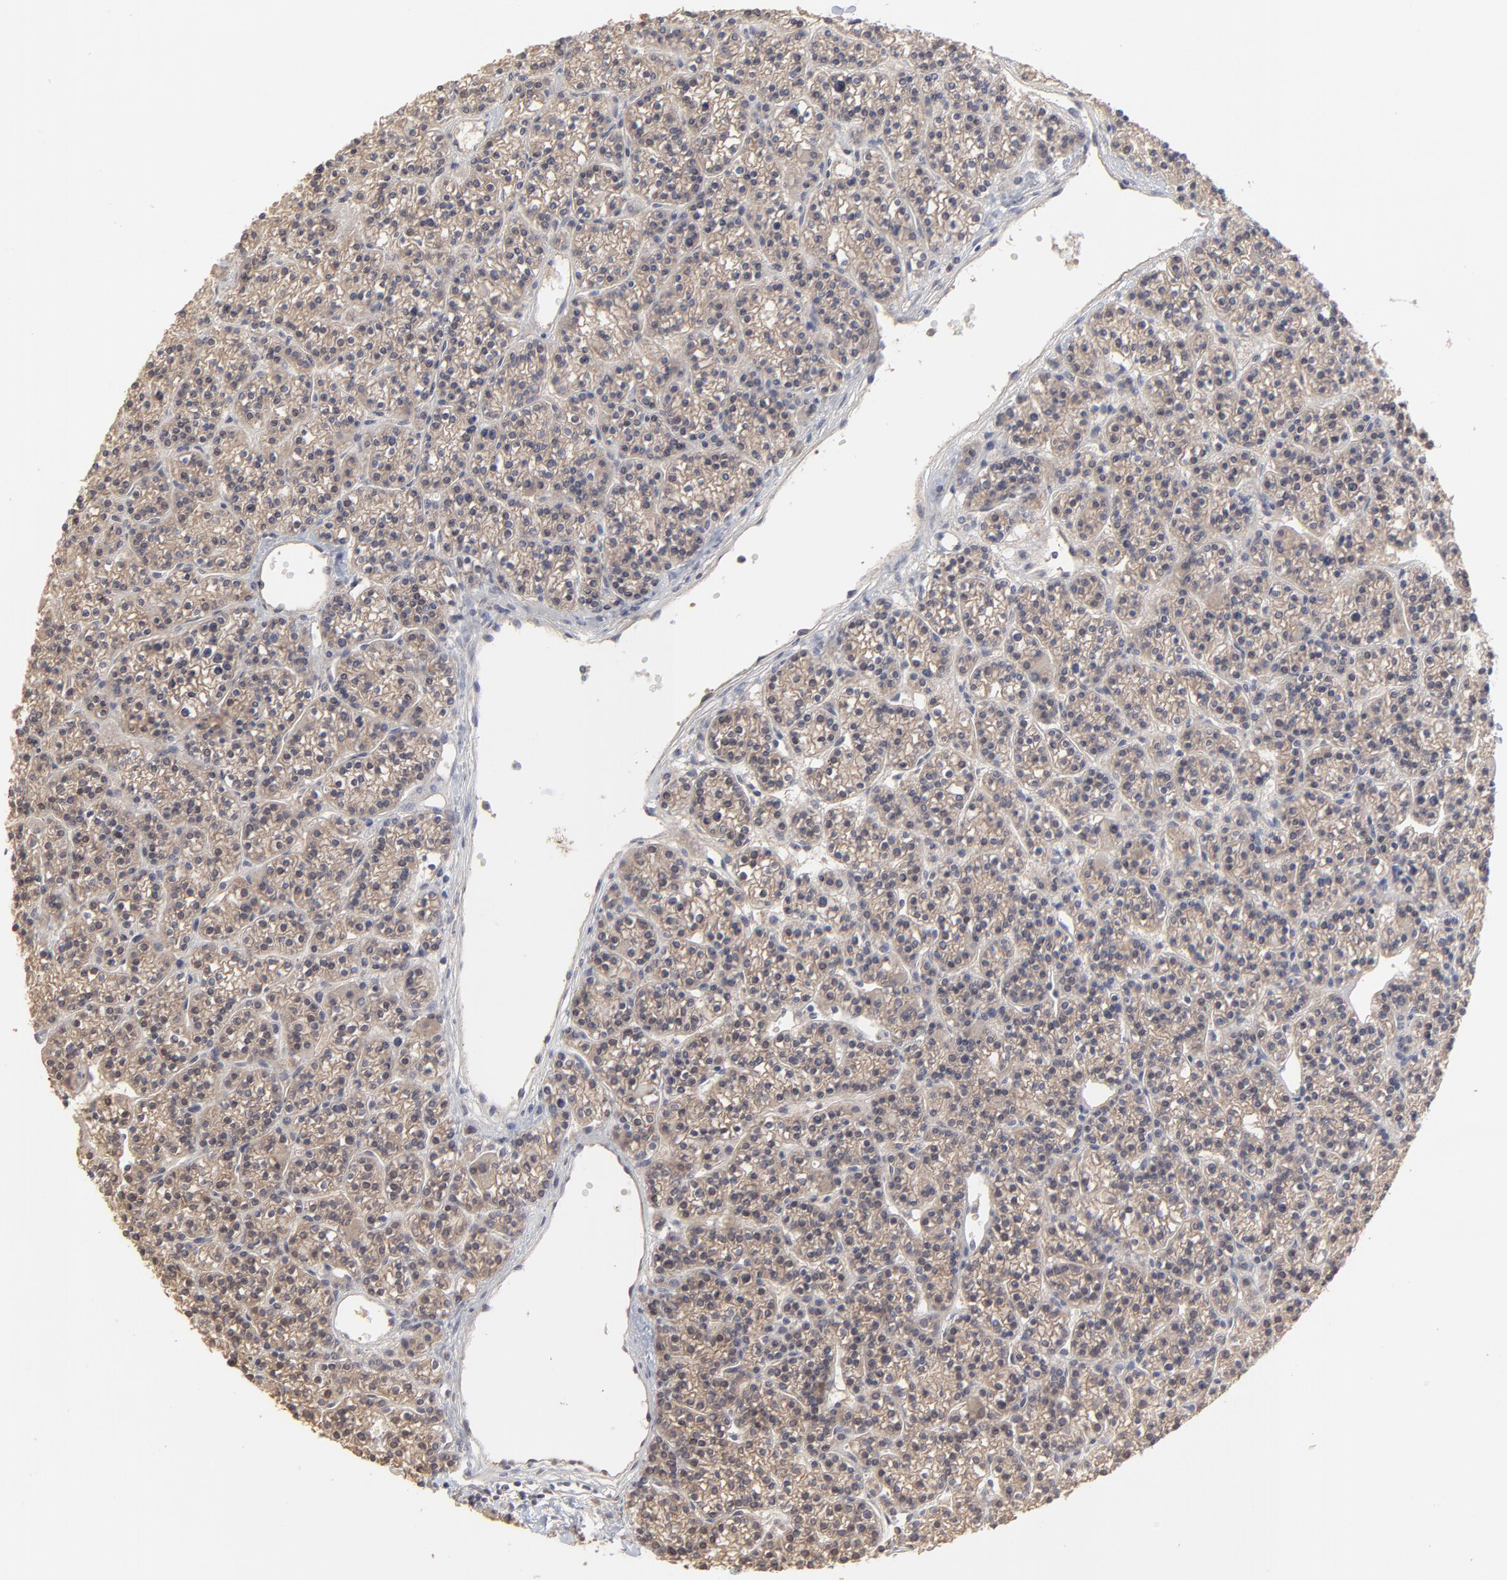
{"staining": {"intensity": "moderate", "quantity": ">75%", "location": "cytoplasmic/membranous"}, "tissue": "parathyroid gland", "cell_type": "Glandular cells", "image_type": "normal", "snomed": [{"axis": "morphology", "description": "Normal tissue, NOS"}, {"axis": "topography", "description": "Parathyroid gland"}], "caption": "Moderate cytoplasmic/membranous protein staining is appreciated in approximately >75% of glandular cells in parathyroid gland.", "gene": "FAM199X", "patient": {"sex": "female", "age": 50}}